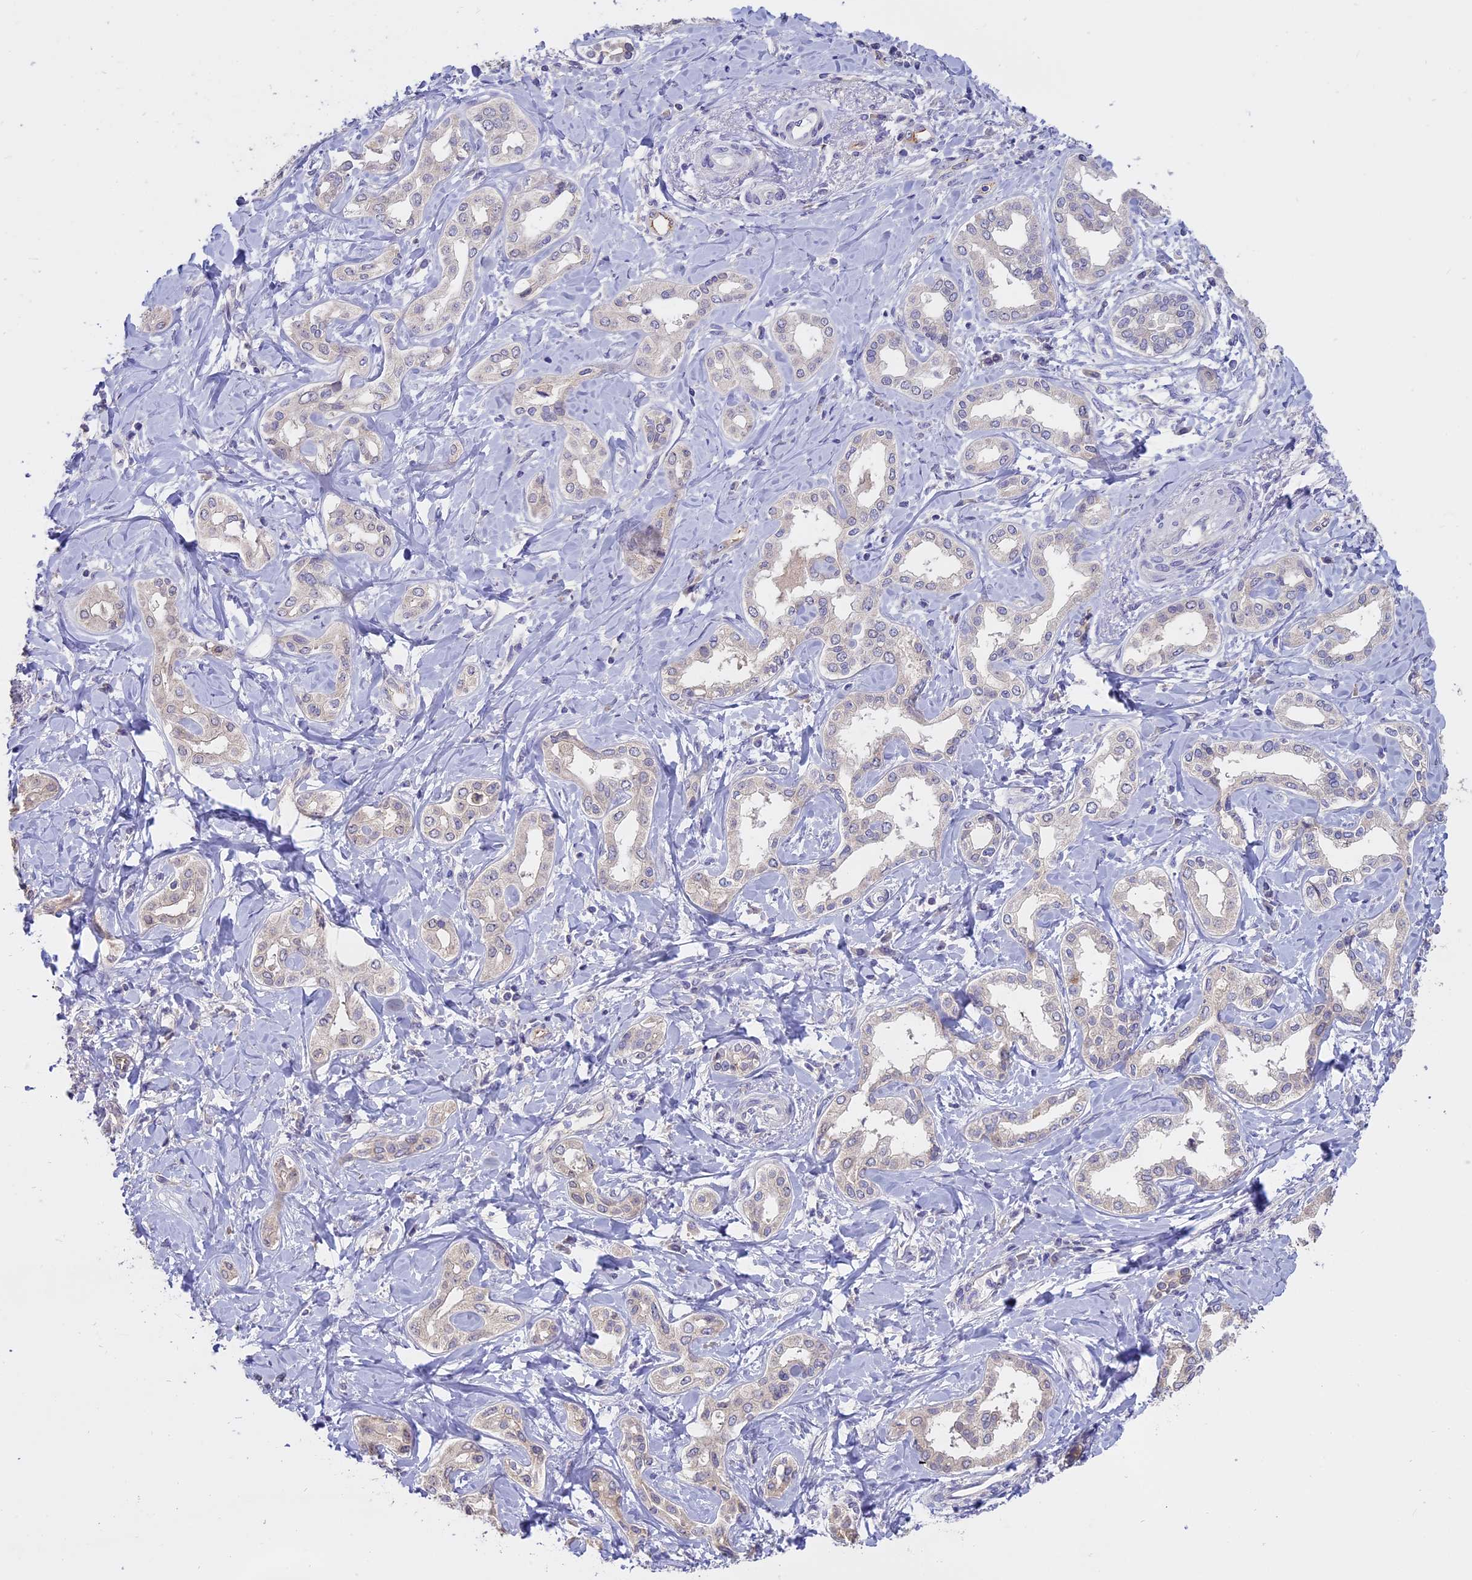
{"staining": {"intensity": "negative", "quantity": "none", "location": "none"}, "tissue": "liver cancer", "cell_type": "Tumor cells", "image_type": "cancer", "snomed": [{"axis": "morphology", "description": "Cholangiocarcinoma"}, {"axis": "topography", "description": "Liver"}], "caption": "A high-resolution image shows immunohistochemistry (IHC) staining of cholangiocarcinoma (liver), which reveals no significant staining in tumor cells.", "gene": "WFDC2", "patient": {"sex": "female", "age": 77}}